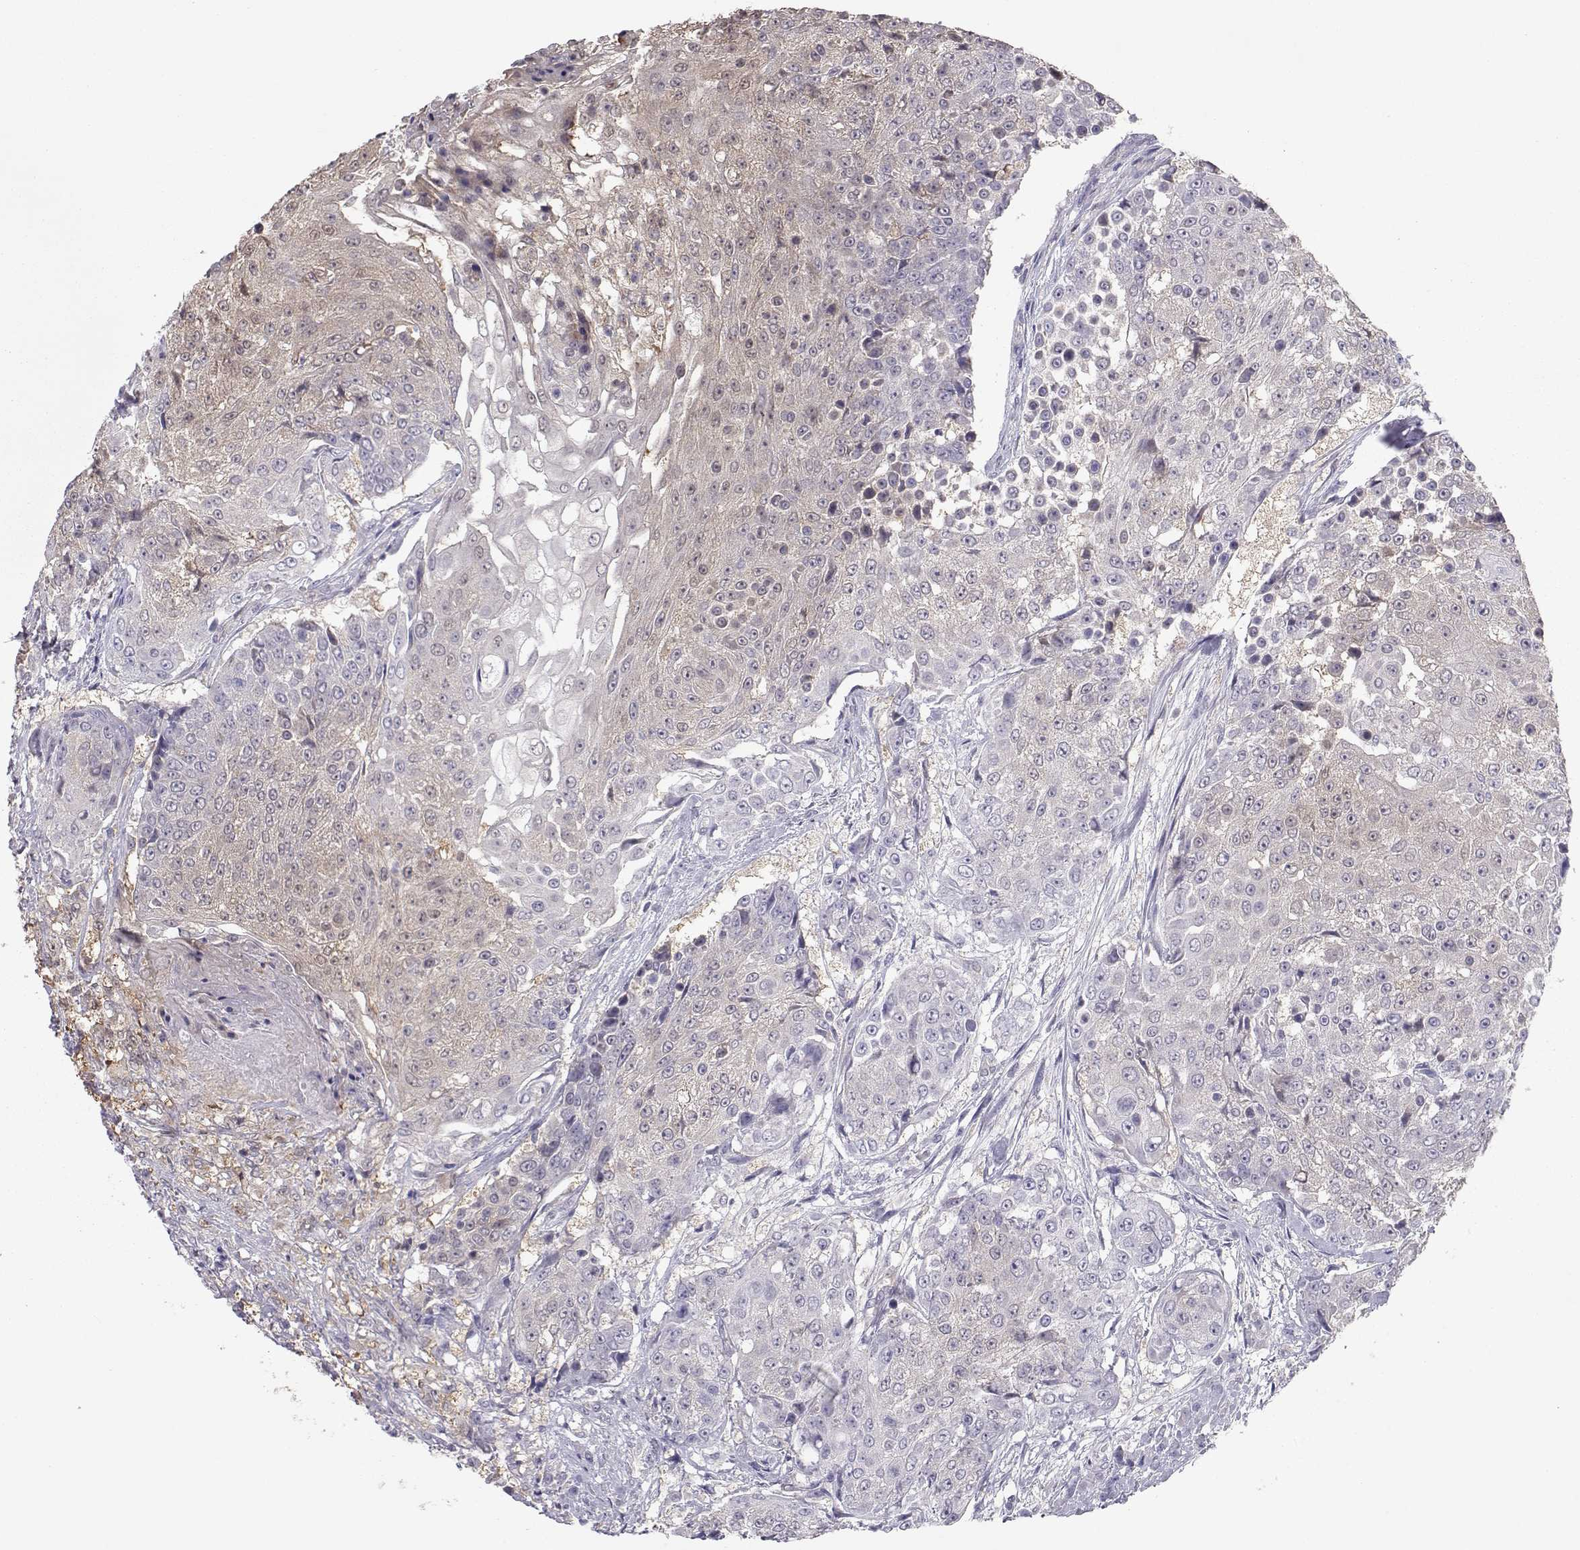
{"staining": {"intensity": "weak", "quantity": "25%-75%", "location": "cytoplasmic/membranous"}, "tissue": "urothelial cancer", "cell_type": "Tumor cells", "image_type": "cancer", "snomed": [{"axis": "morphology", "description": "Urothelial carcinoma, High grade"}, {"axis": "topography", "description": "Urinary bladder"}], "caption": "The histopathology image exhibits staining of urothelial cancer, revealing weak cytoplasmic/membranous protein staining (brown color) within tumor cells.", "gene": "NCAM2", "patient": {"sex": "female", "age": 63}}